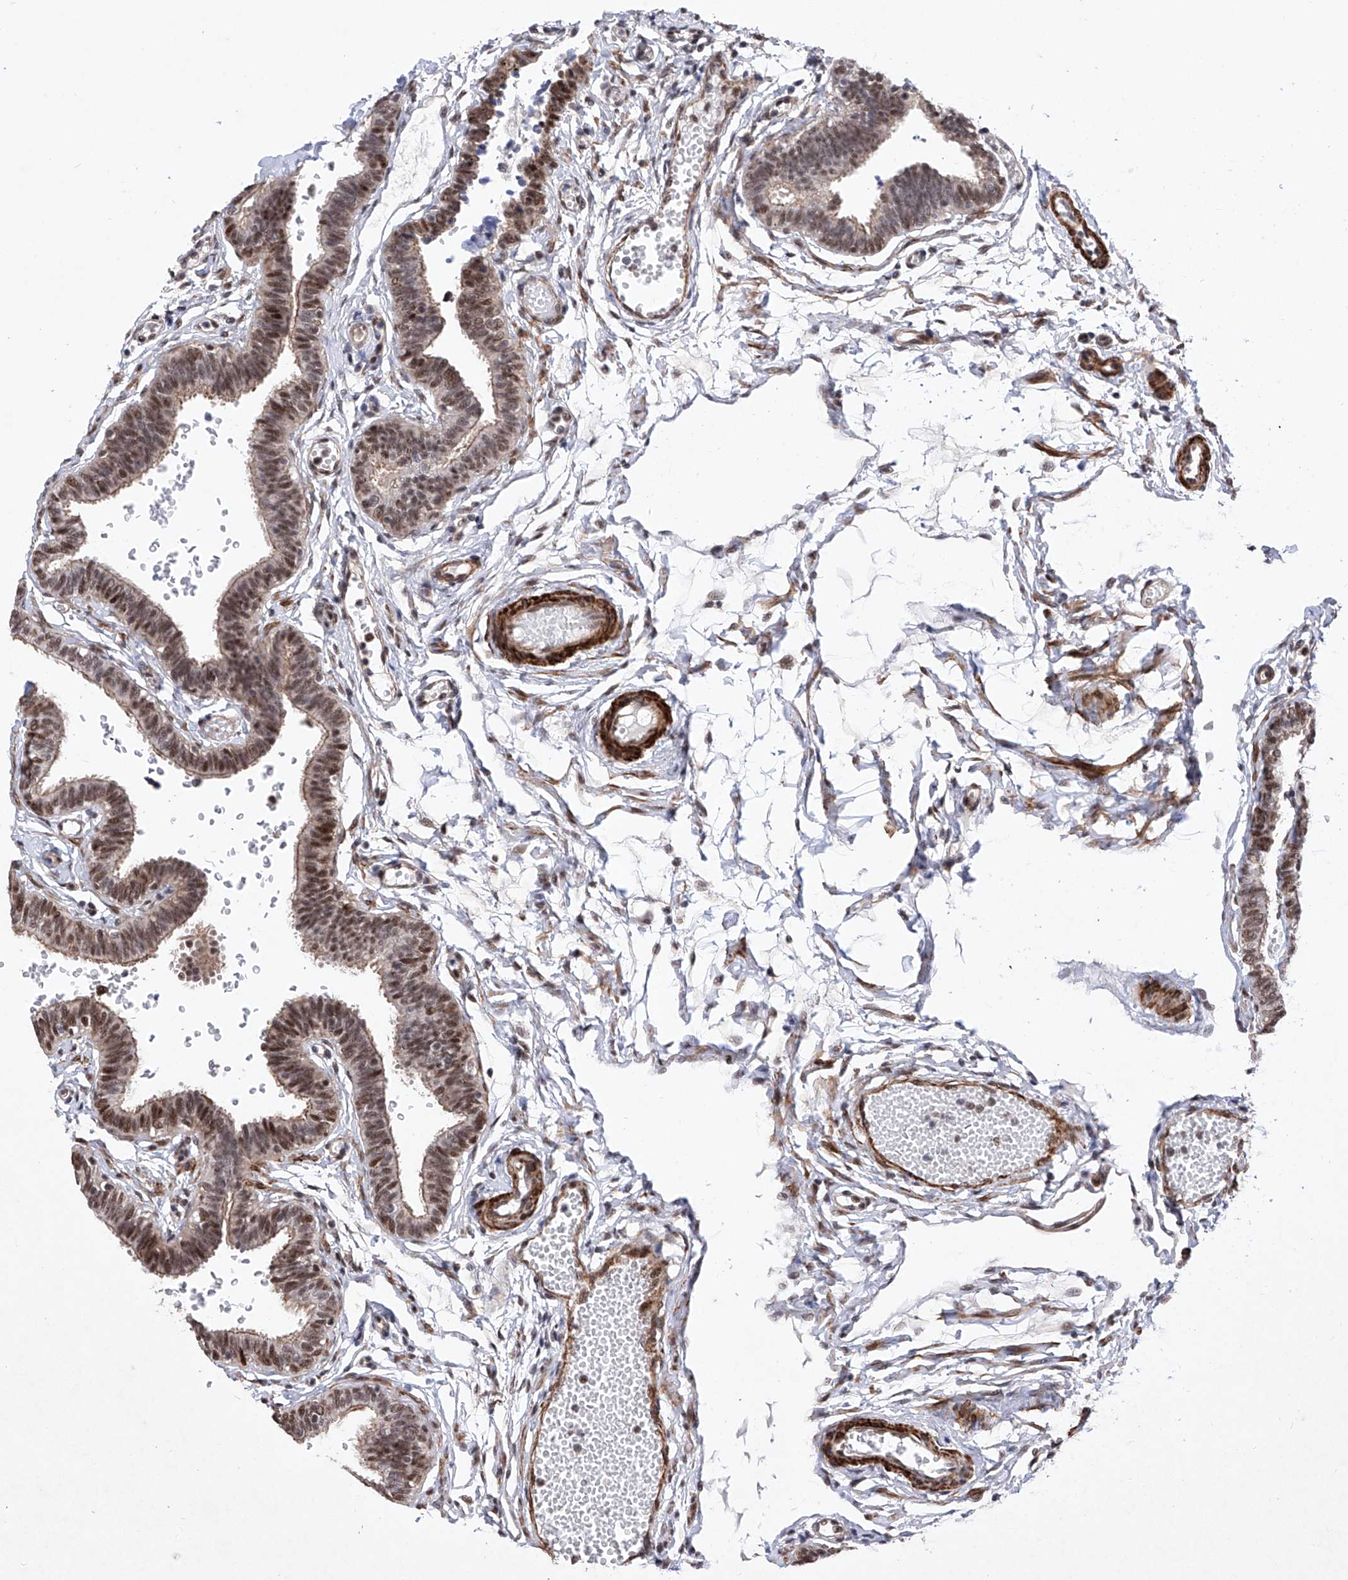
{"staining": {"intensity": "strong", "quantity": "25%-75%", "location": "cytoplasmic/membranous,nuclear"}, "tissue": "fallopian tube", "cell_type": "Glandular cells", "image_type": "normal", "snomed": [{"axis": "morphology", "description": "Normal tissue, NOS"}, {"axis": "topography", "description": "Fallopian tube"}, {"axis": "topography", "description": "Ovary"}], "caption": "A high-resolution histopathology image shows IHC staining of benign fallopian tube, which shows strong cytoplasmic/membranous,nuclear staining in approximately 25%-75% of glandular cells. The staining is performed using DAB (3,3'-diaminobenzidine) brown chromogen to label protein expression. The nuclei are counter-stained blue using hematoxylin.", "gene": "NFATC4", "patient": {"sex": "female", "age": 23}}